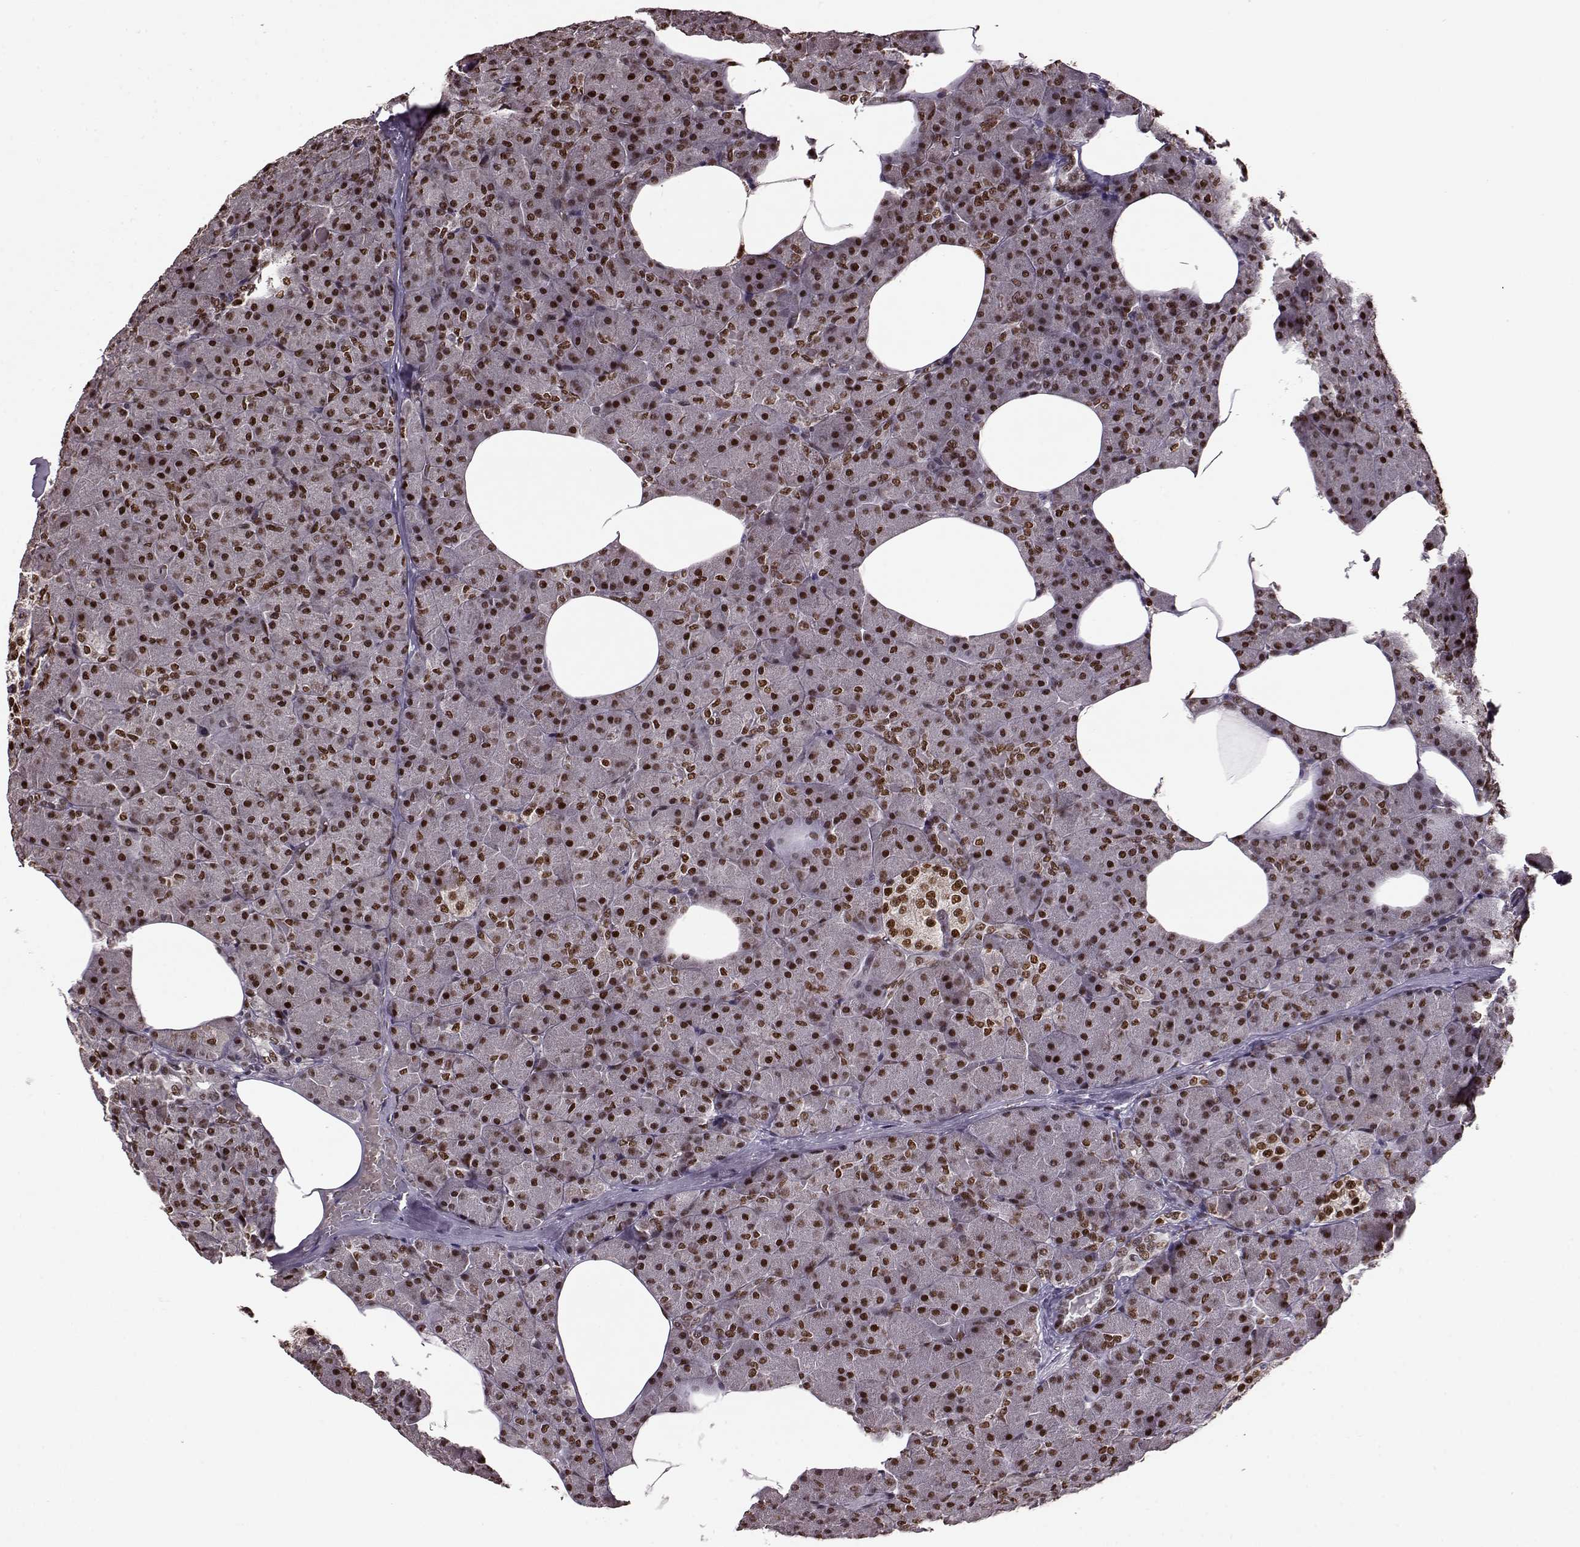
{"staining": {"intensity": "strong", "quantity": ">75%", "location": "nuclear"}, "tissue": "pancreas", "cell_type": "Exocrine glandular cells", "image_type": "normal", "snomed": [{"axis": "morphology", "description": "Normal tissue, NOS"}, {"axis": "topography", "description": "Pancreas"}], "caption": "There is high levels of strong nuclear expression in exocrine glandular cells of unremarkable pancreas, as demonstrated by immunohistochemical staining (brown color).", "gene": "FTO", "patient": {"sex": "female", "age": 45}}